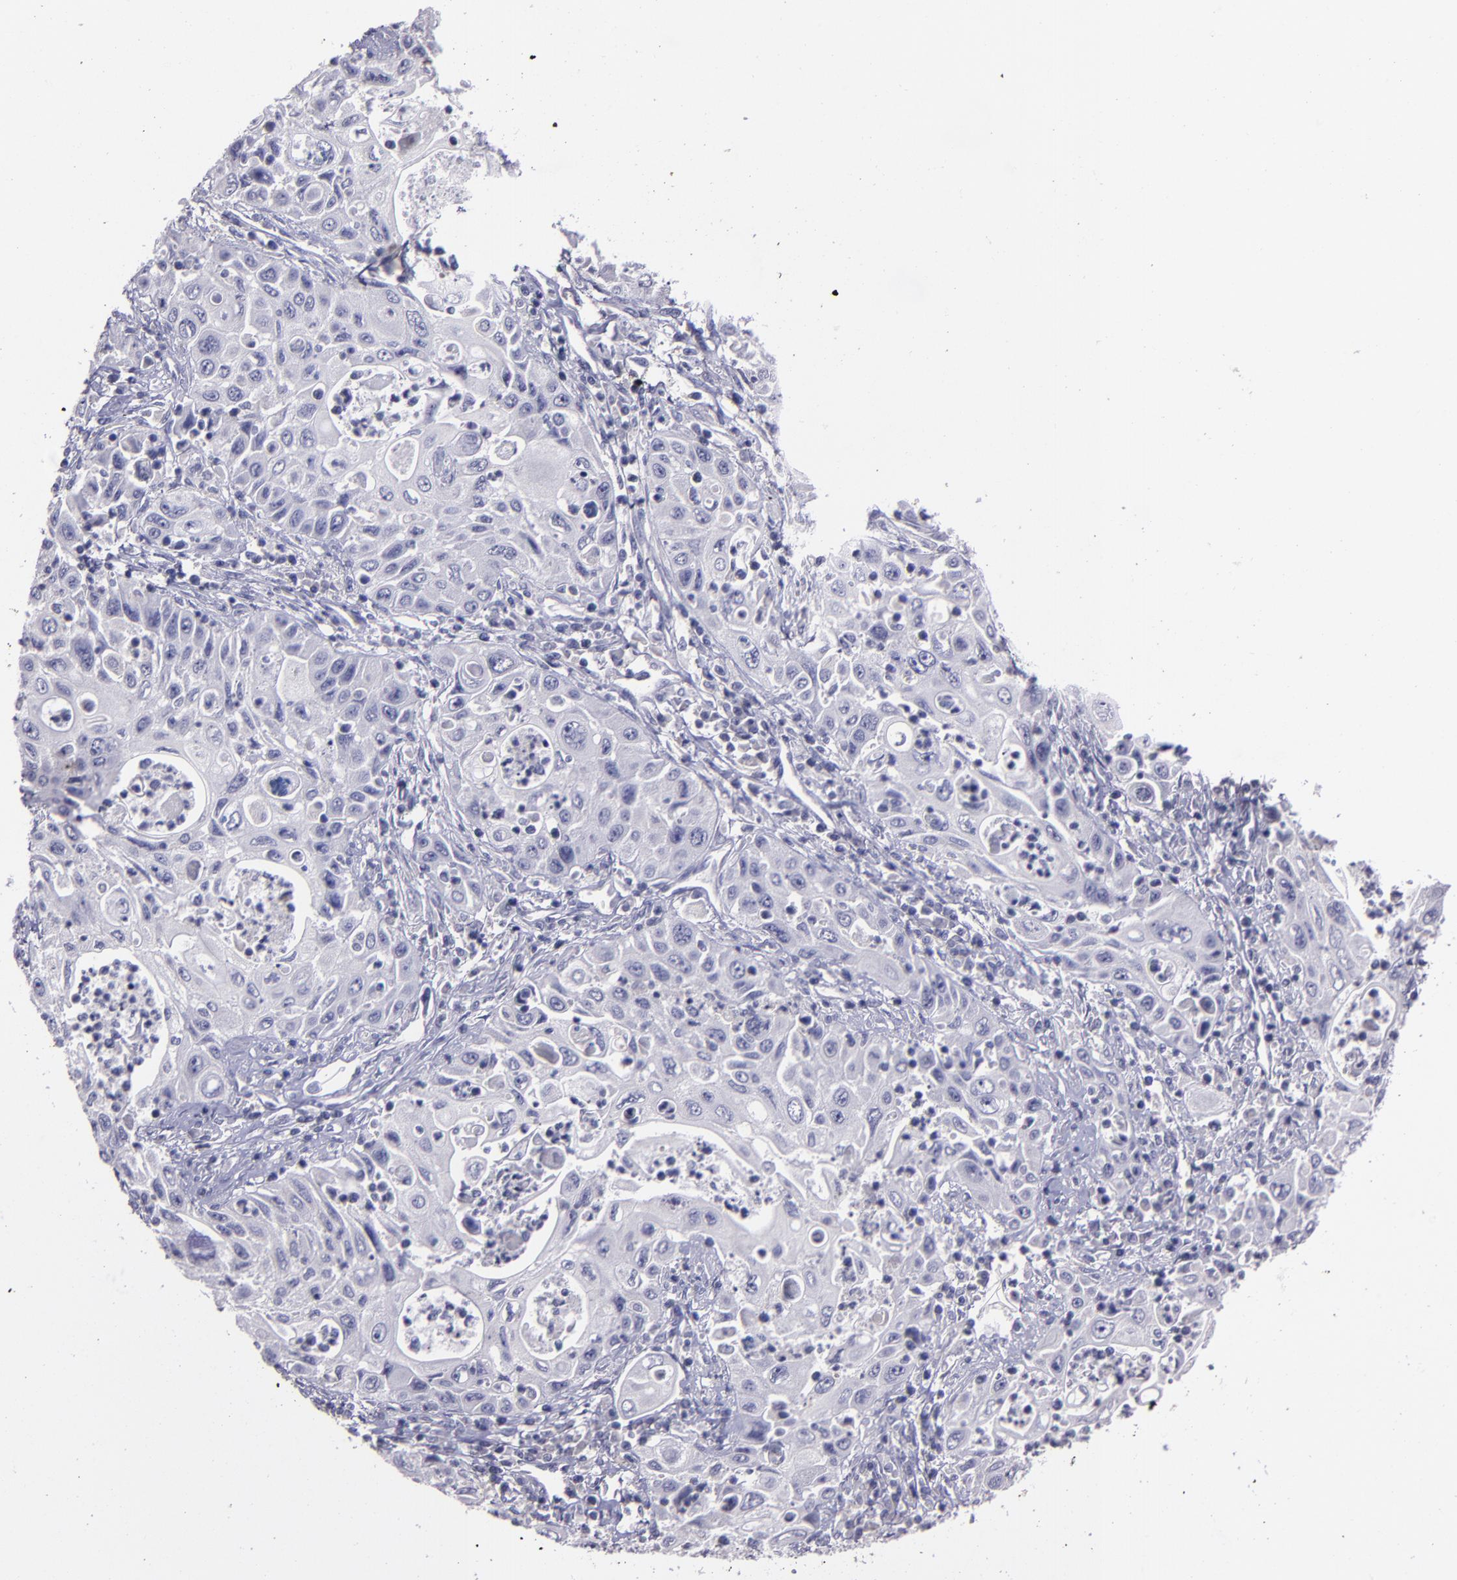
{"staining": {"intensity": "negative", "quantity": "none", "location": "none"}, "tissue": "pancreatic cancer", "cell_type": "Tumor cells", "image_type": "cancer", "snomed": [{"axis": "morphology", "description": "Adenocarcinoma, NOS"}, {"axis": "topography", "description": "Pancreas"}], "caption": "High magnification brightfield microscopy of pancreatic cancer (adenocarcinoma) stained with DAB (brown) and counterstained with hematoxylin (blue): tumor cells show no significant expression.", "gene": "MASP1", "patient": {"sex": "male", "age": 70}}